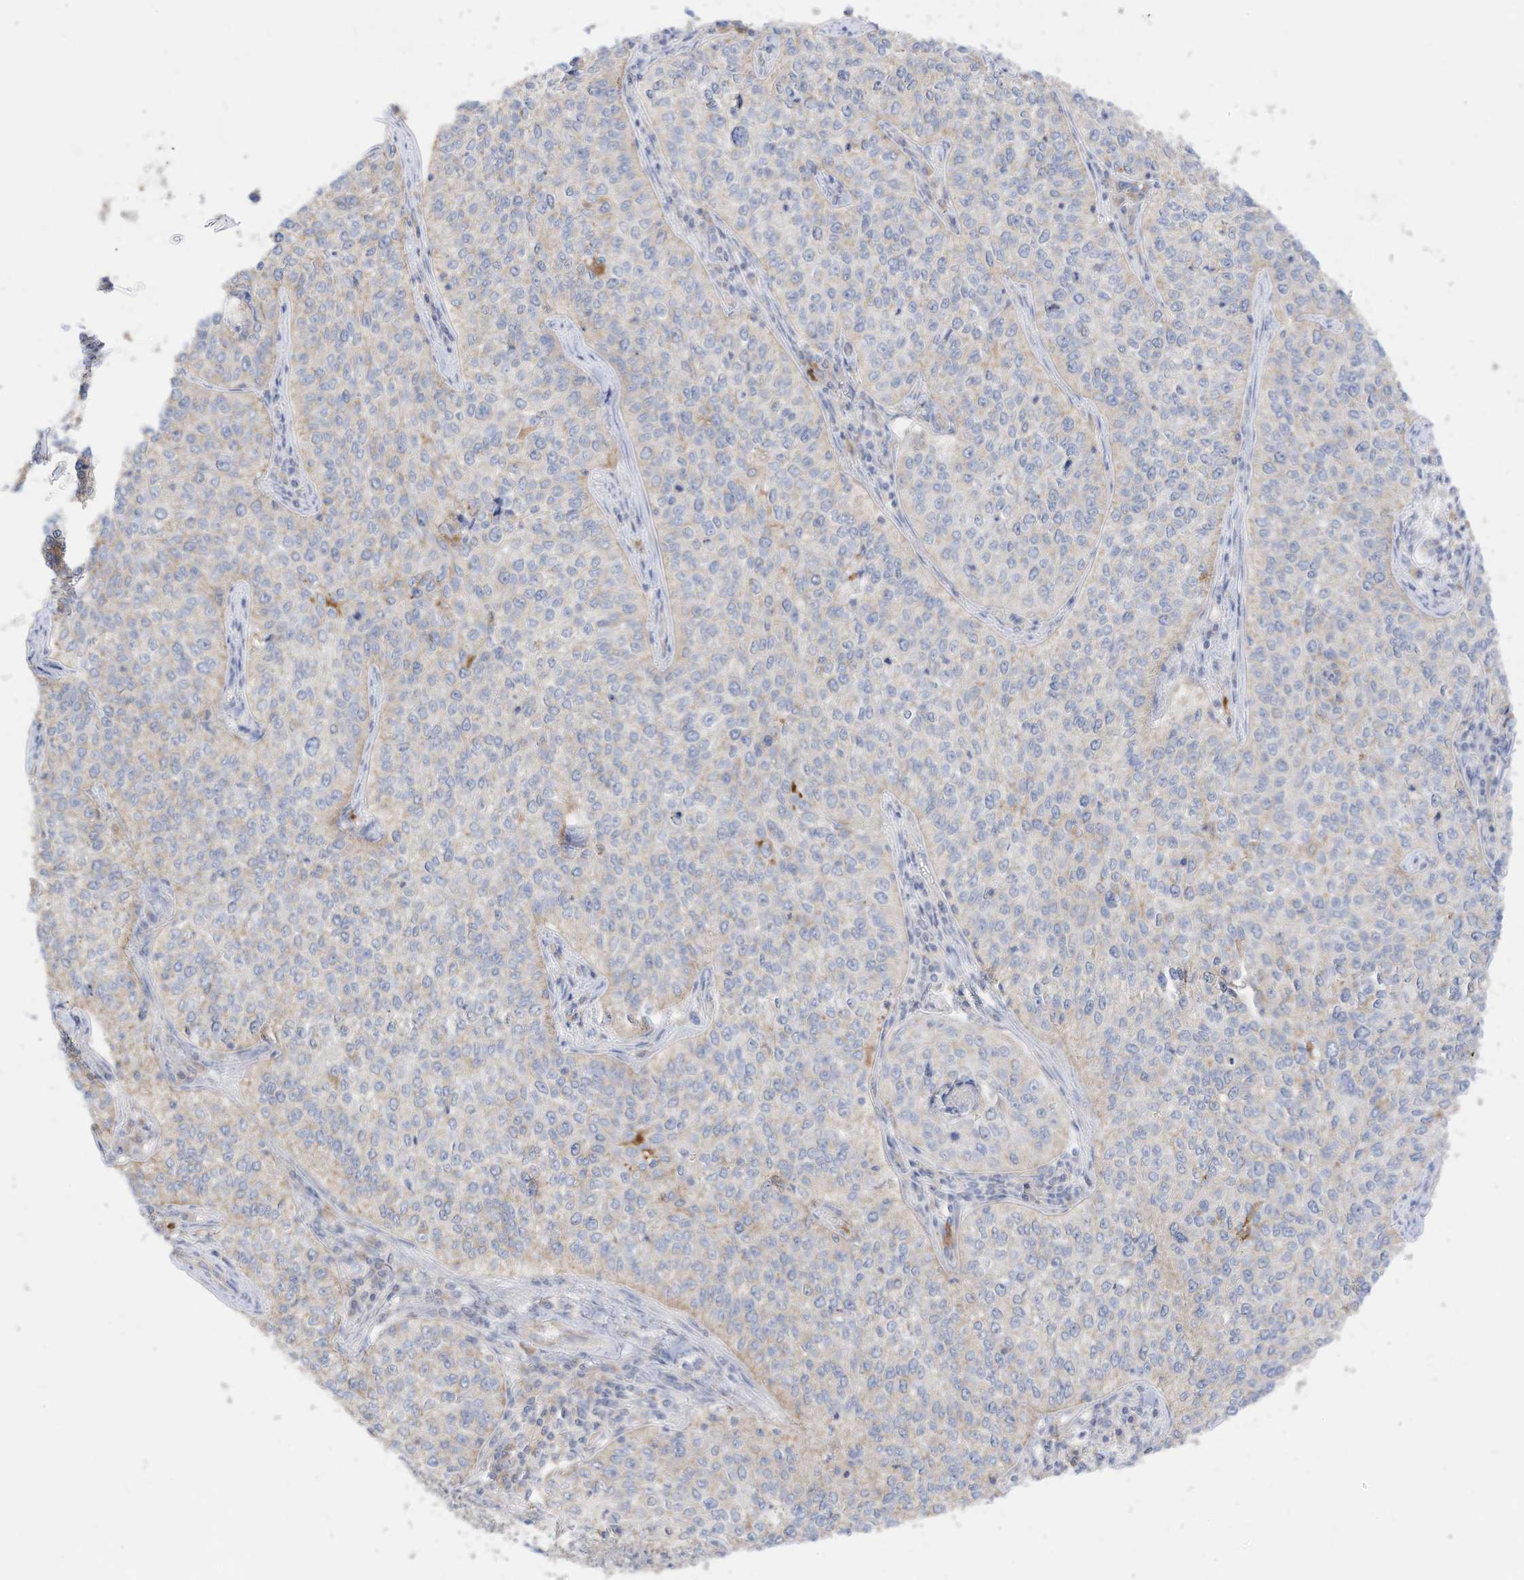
{"staining": {"intensity": "negative", "quantity": "none", "location": "none"}, "tissue": "cervical cancer", "cell_type": "Tumor cells", "image_type": "cancer", "snomed": [{"axis": "morphology", "description": "Squamous cell carcinoma, NOS"}, {"axis": "topography", "description": "Cervix"}], "caption": "High magnification brightfield microscopy of squamous cell carcinoma (cervical) stained with DAB (brown) and counterstained with hematoxylin (blue): tumor cells show no significant positivity.", "gene": "RHOH", "patient": {"sex": "female", "age": 35}}